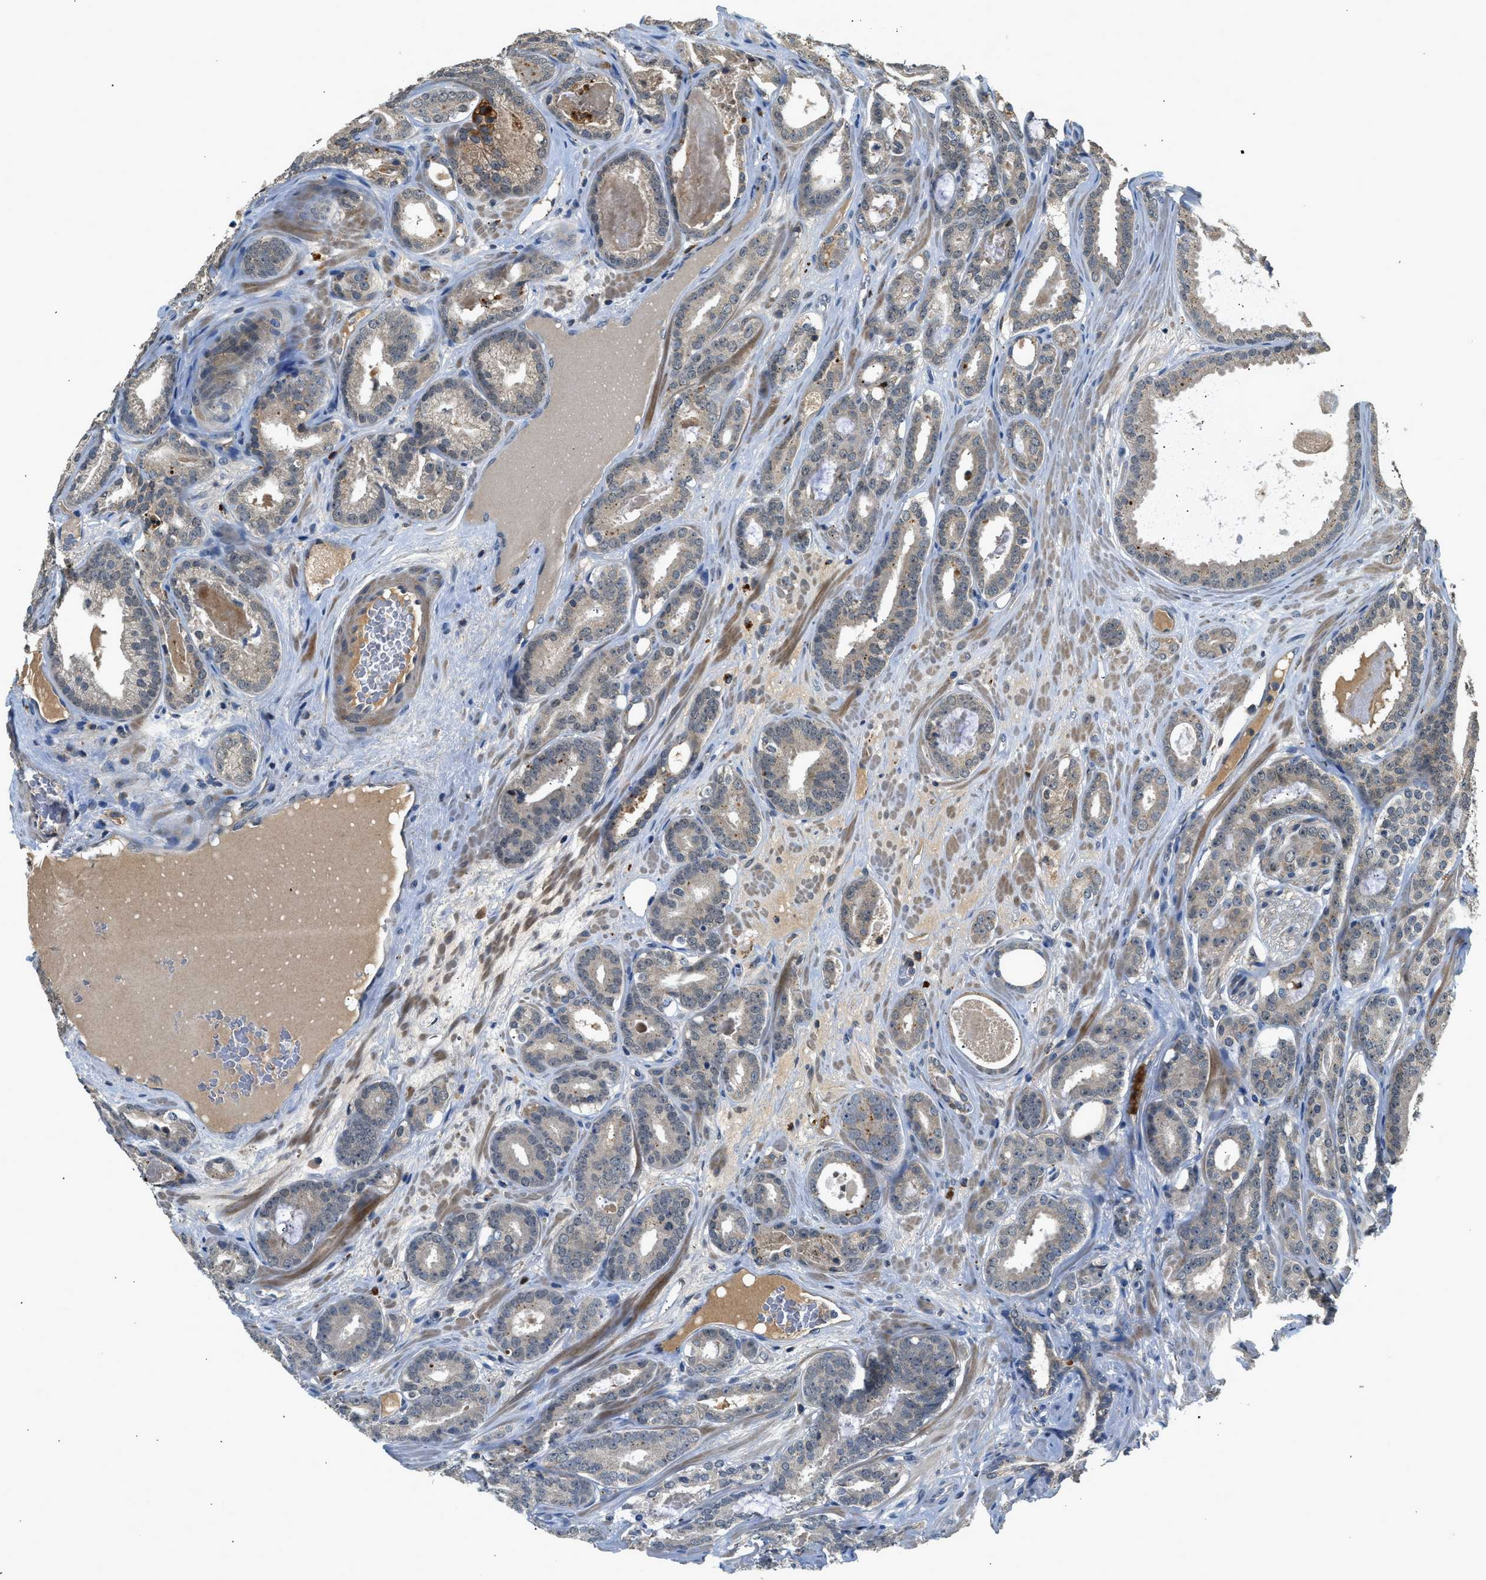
{"staining": {"intensity": "negative", "quantity": "none", "location": "none"}, "tissue": "prostate cancer", "cell_type": "Tumor cells", "image_type": "cancer", "snomed": [{"axis": "morphology", "description": "Adenocarcinoma, High grade"}, {"axis": "topography", "description": "Prostate"}], "caption": "DAB (3,3'-diaminobenzidine) immunohistochemical staining of human prostate high-grade adenocarcinoma displays no significant staining in tumor cells. (DAB immunohistochemistry visualized using brightfield microscopy, high magnification).", "gene": "SLC15A4", "patient": {"sex": "male", "age": 60}}